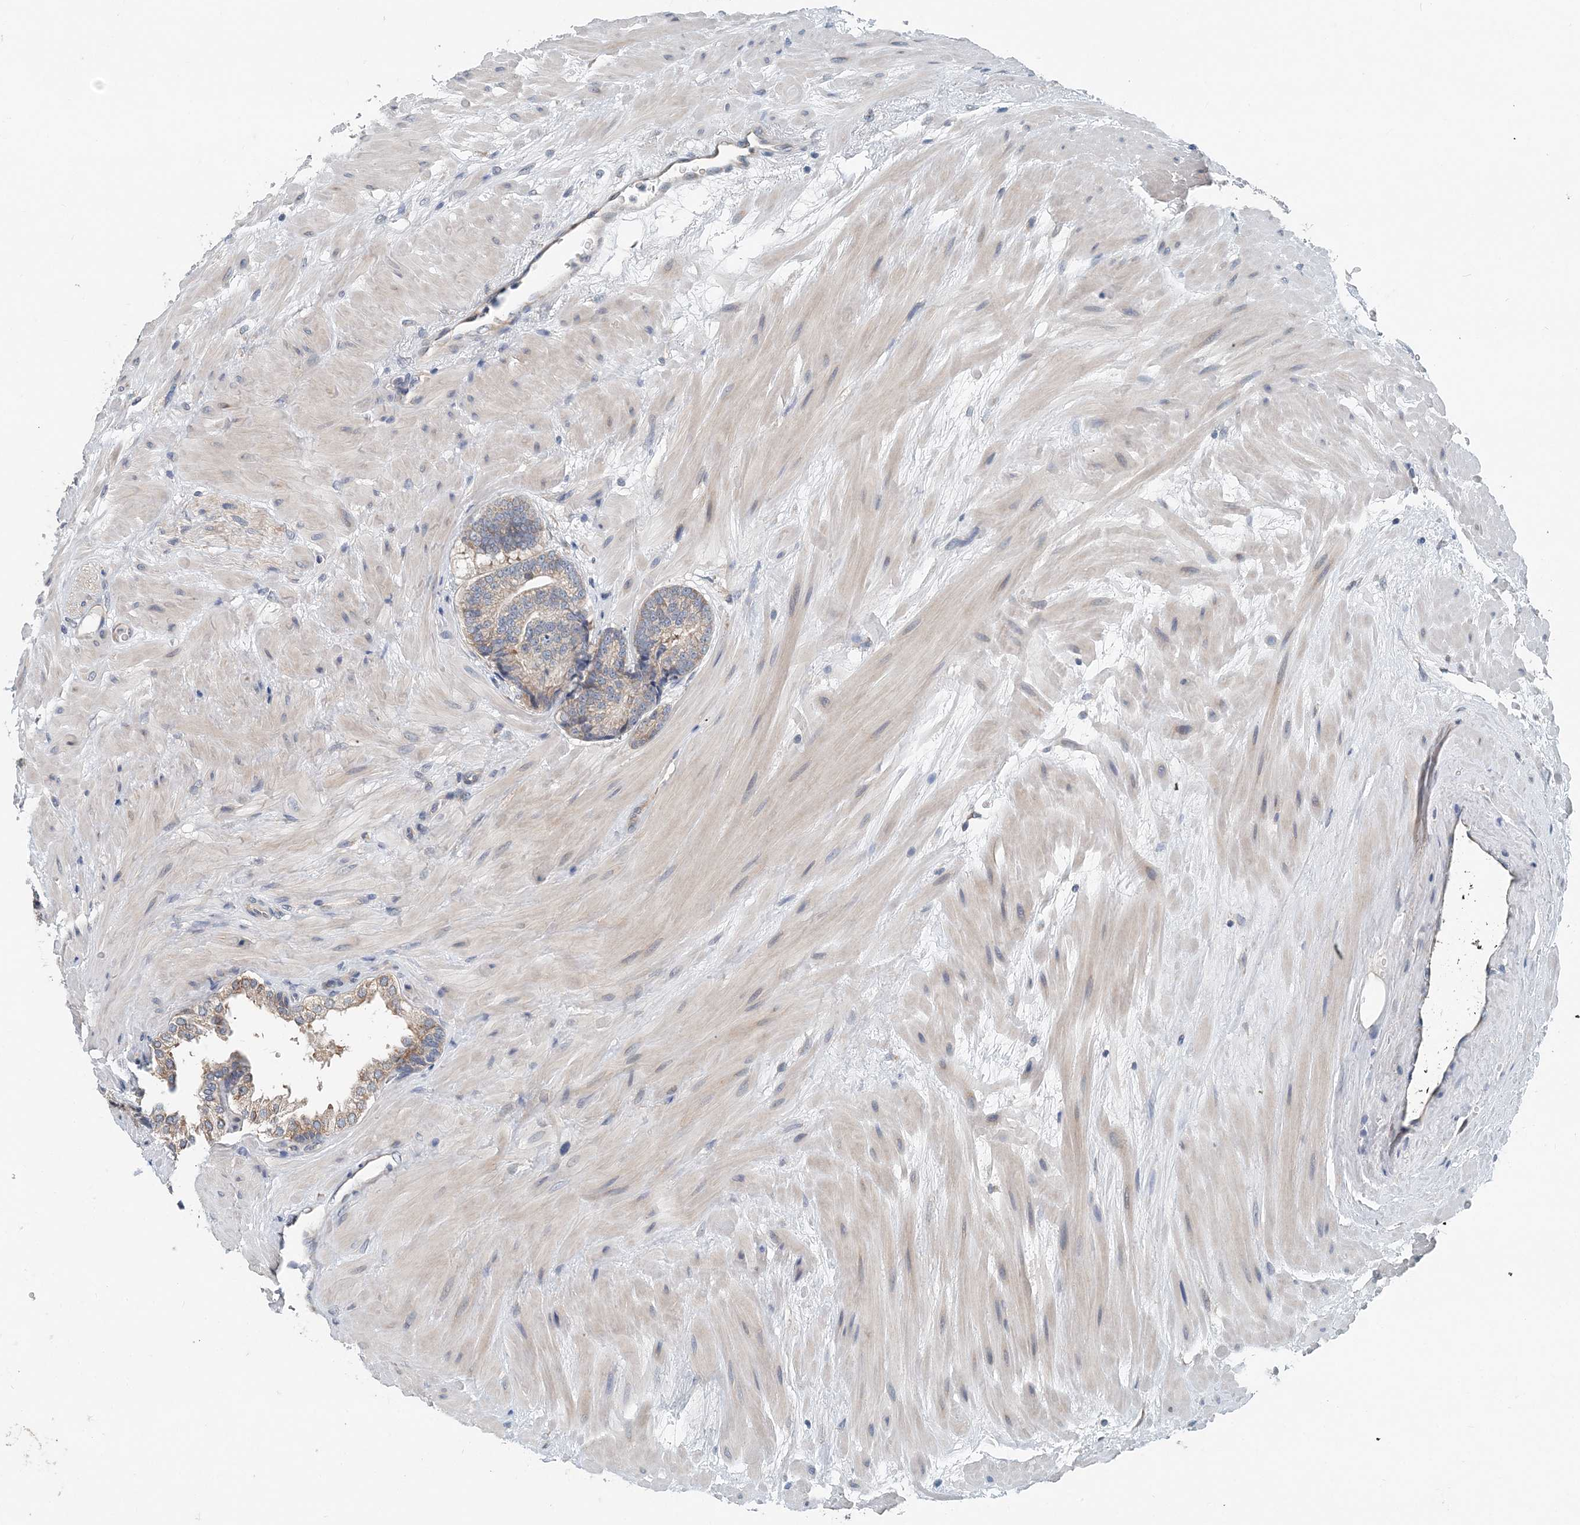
{"staining": {"intensity": "weak", "quantity": "<25%", "location": "cytoplasmic/membranous"}, "tissue": "prostate cancer", "cell_type": "Tumor cells", "image_type": "cancer", "snomed": [{"axis": "morphology", "description": "Adenocarcinoma, High grade"}, {"axis": "topography", "description": "Prostate"}], "caption": "Tumor cells are negative for brown protein staining in prostate adenocarcinoma (high-grade).", "gene": "EEF1A2", "patient": {"sex": "male", "age": 61}}